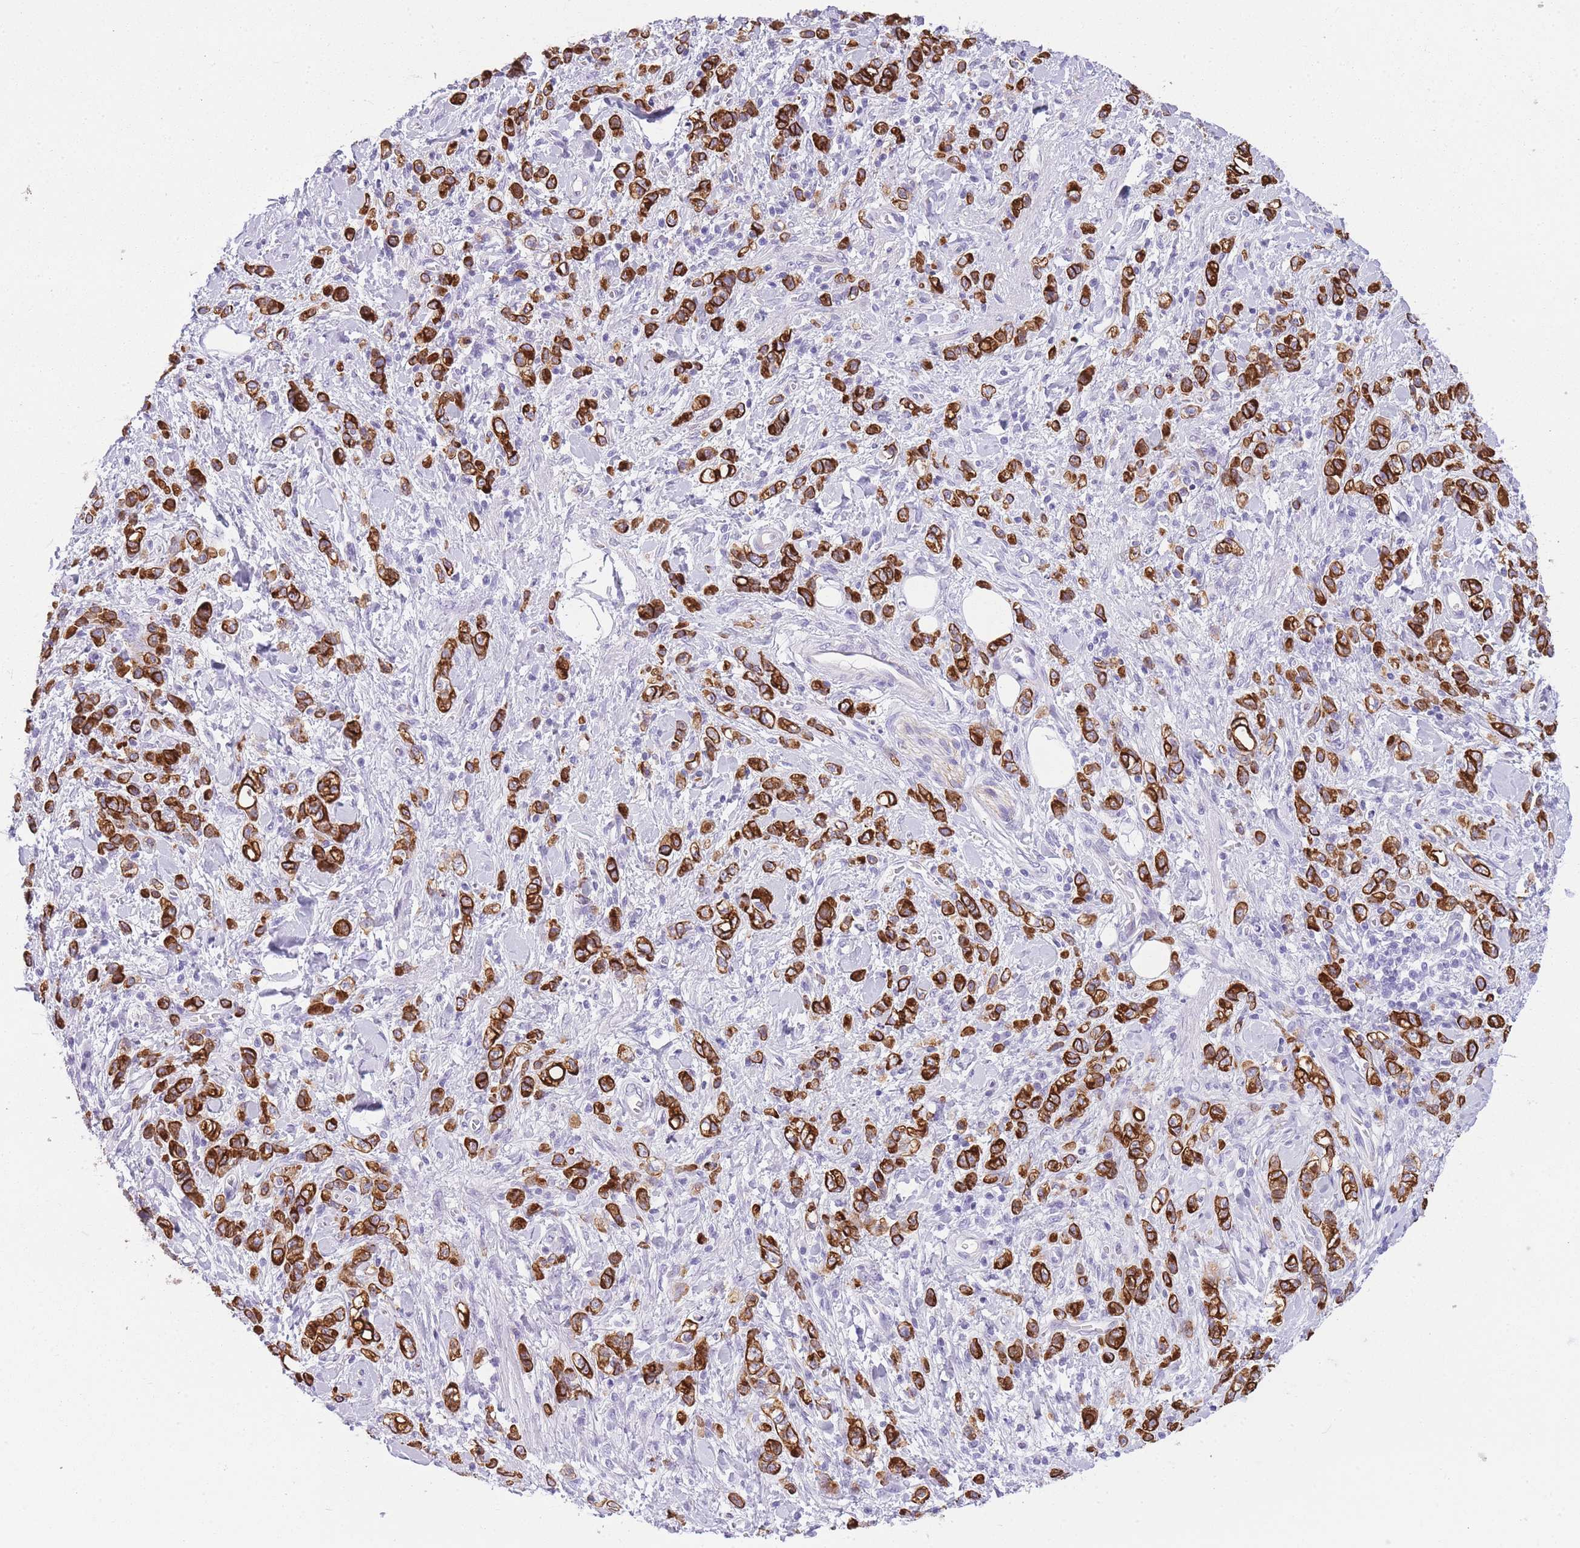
{"staining": {"intensity": "strong", "quantity": ">75%", "location": "cytoplasmic/membranous"}, "tissue": "stomach cancer", "cell_type": "Tumor cells", "image_type": "cancer", "snomed": [{"axis": "morphology", "description": "Adenocarcinoma, NOS"}, {"axis": "topography", "description": "Stomach"}], "caption": "Stomach cancer stained with IHC exhibits strong cytoplasmic/membranous positivity in about >75% of tumor cells.", "gene": "RADX", "patient": {"sex": "male", "age": 77}}